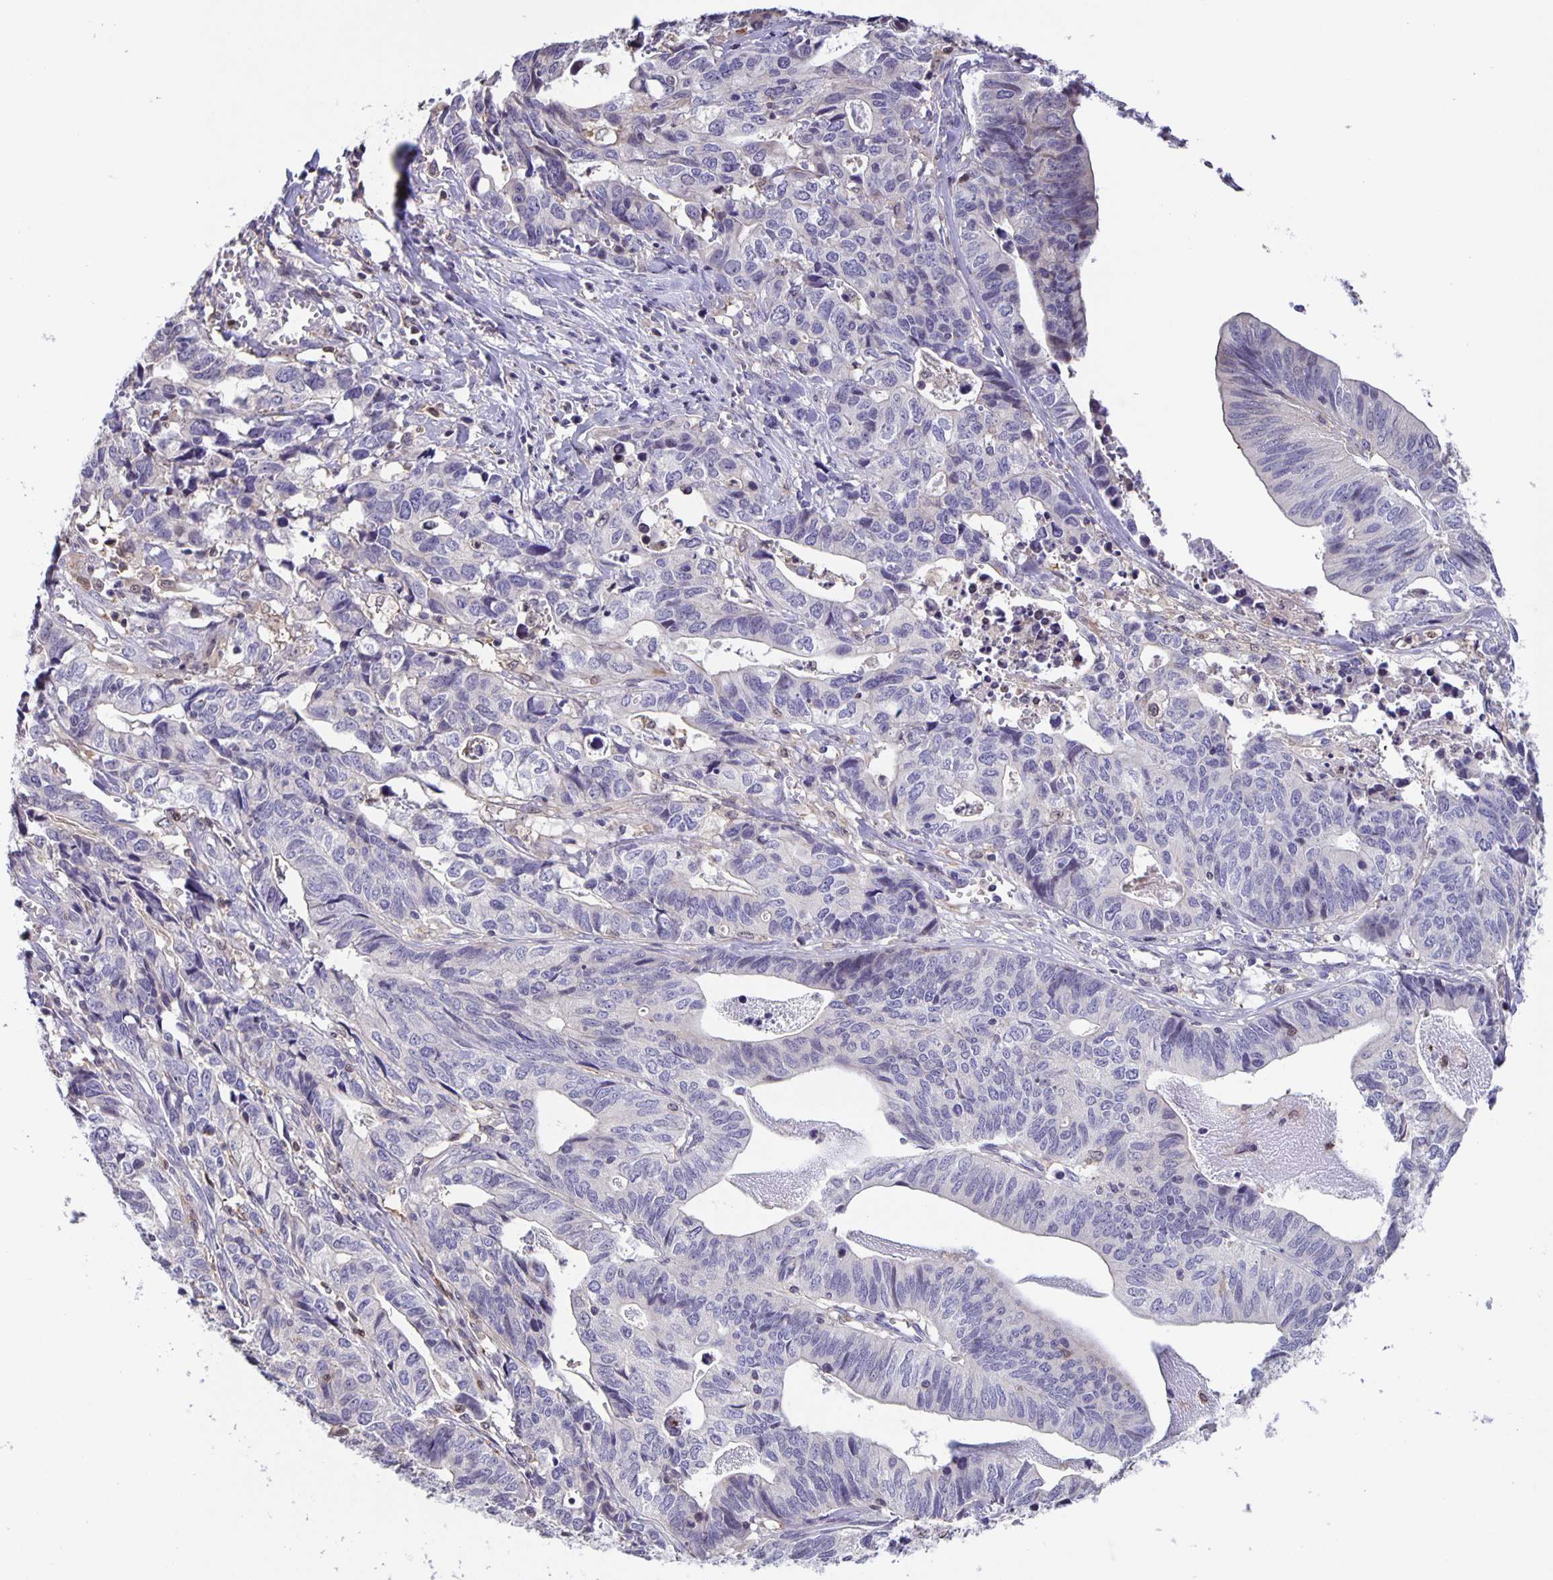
{"staining": {"intensity": "negative", "quantity": "none", "location": "none"}, "tissue": "stomach cancer", "cell_type": "Tumor cells", "image_type": "cancer", "snomed": [{"axis": "morphology", "description": "Adenocarcinoma, NOS"}, {"axis": "topography", "description": "Stomach, upper"}], "caption": "Immunohistochemistry (IHC) image of neoplastic tissue: human adenocarcinoma (stomach) stained with DAB (3,3'-diaminobenzidine) reveals no significant protein staining in tumor cells. Nuclei are stained in blue.", "gene": "MARCHF6", "patient": {"sex": "female", "age": 67}}